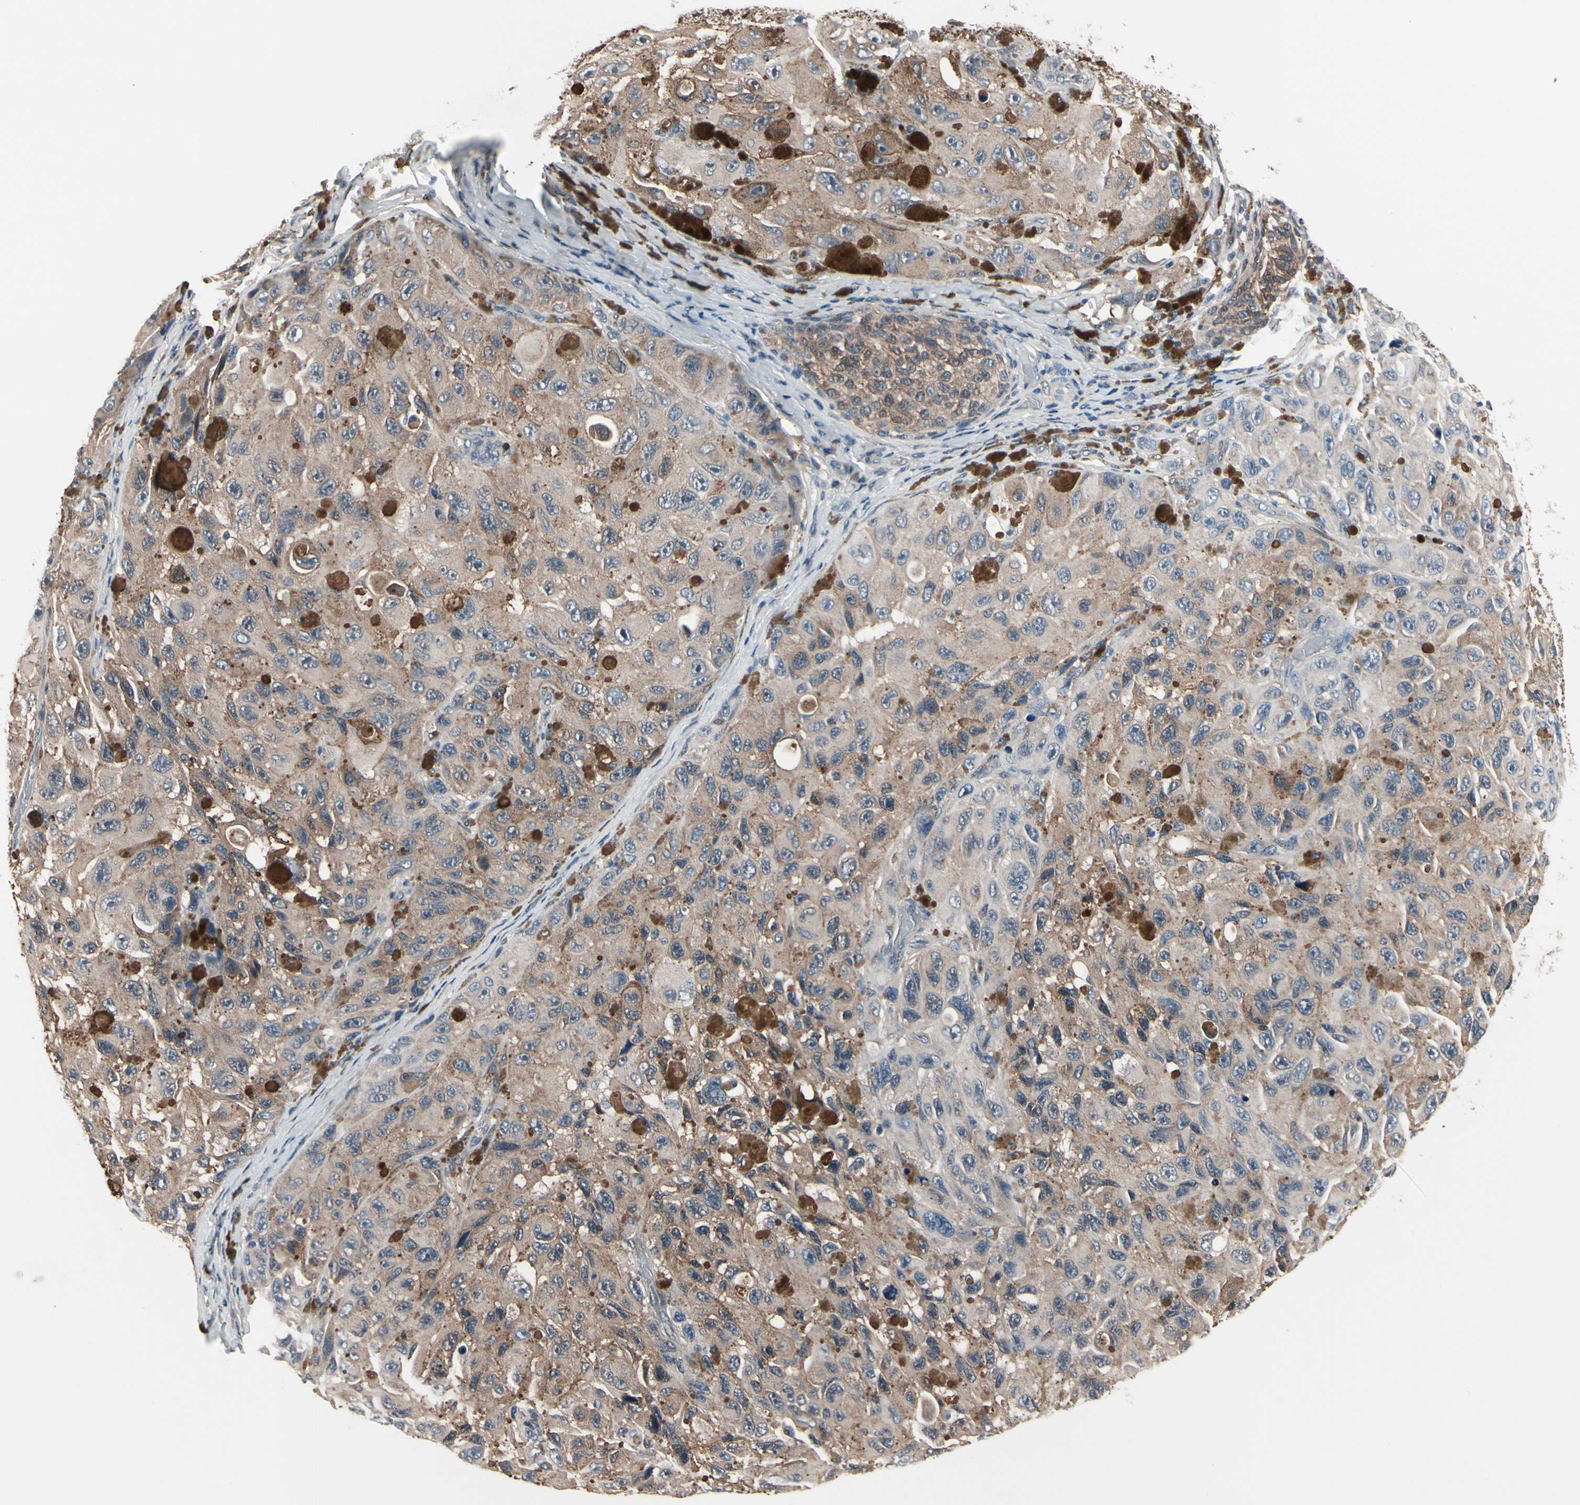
{"staining": {"intensity": "moderate", "quantity": ">75%", "location": "cytoplasmic/membranous"}, "tissue": "melanoma", "cell_type": "Tumor cells", "image_type": "cancer", "snomed": [{"axis": "morphology", "description": "Malignant melanoma, NOS"}, {"axis": "topography", "description": "Skin"}], "caption": "Immunohistochemical staining of melanoma exhibits medium levels of moderate cytoplasmic/membranous protein positivity in about >75% of tumor cells. The protein is stained brown, and the nuclei are stained in blue (DAB IHC with brightfield microscopy, high magnification).", "gene": "PRDX6", "patient": {"sex": "female", "age": 73}}